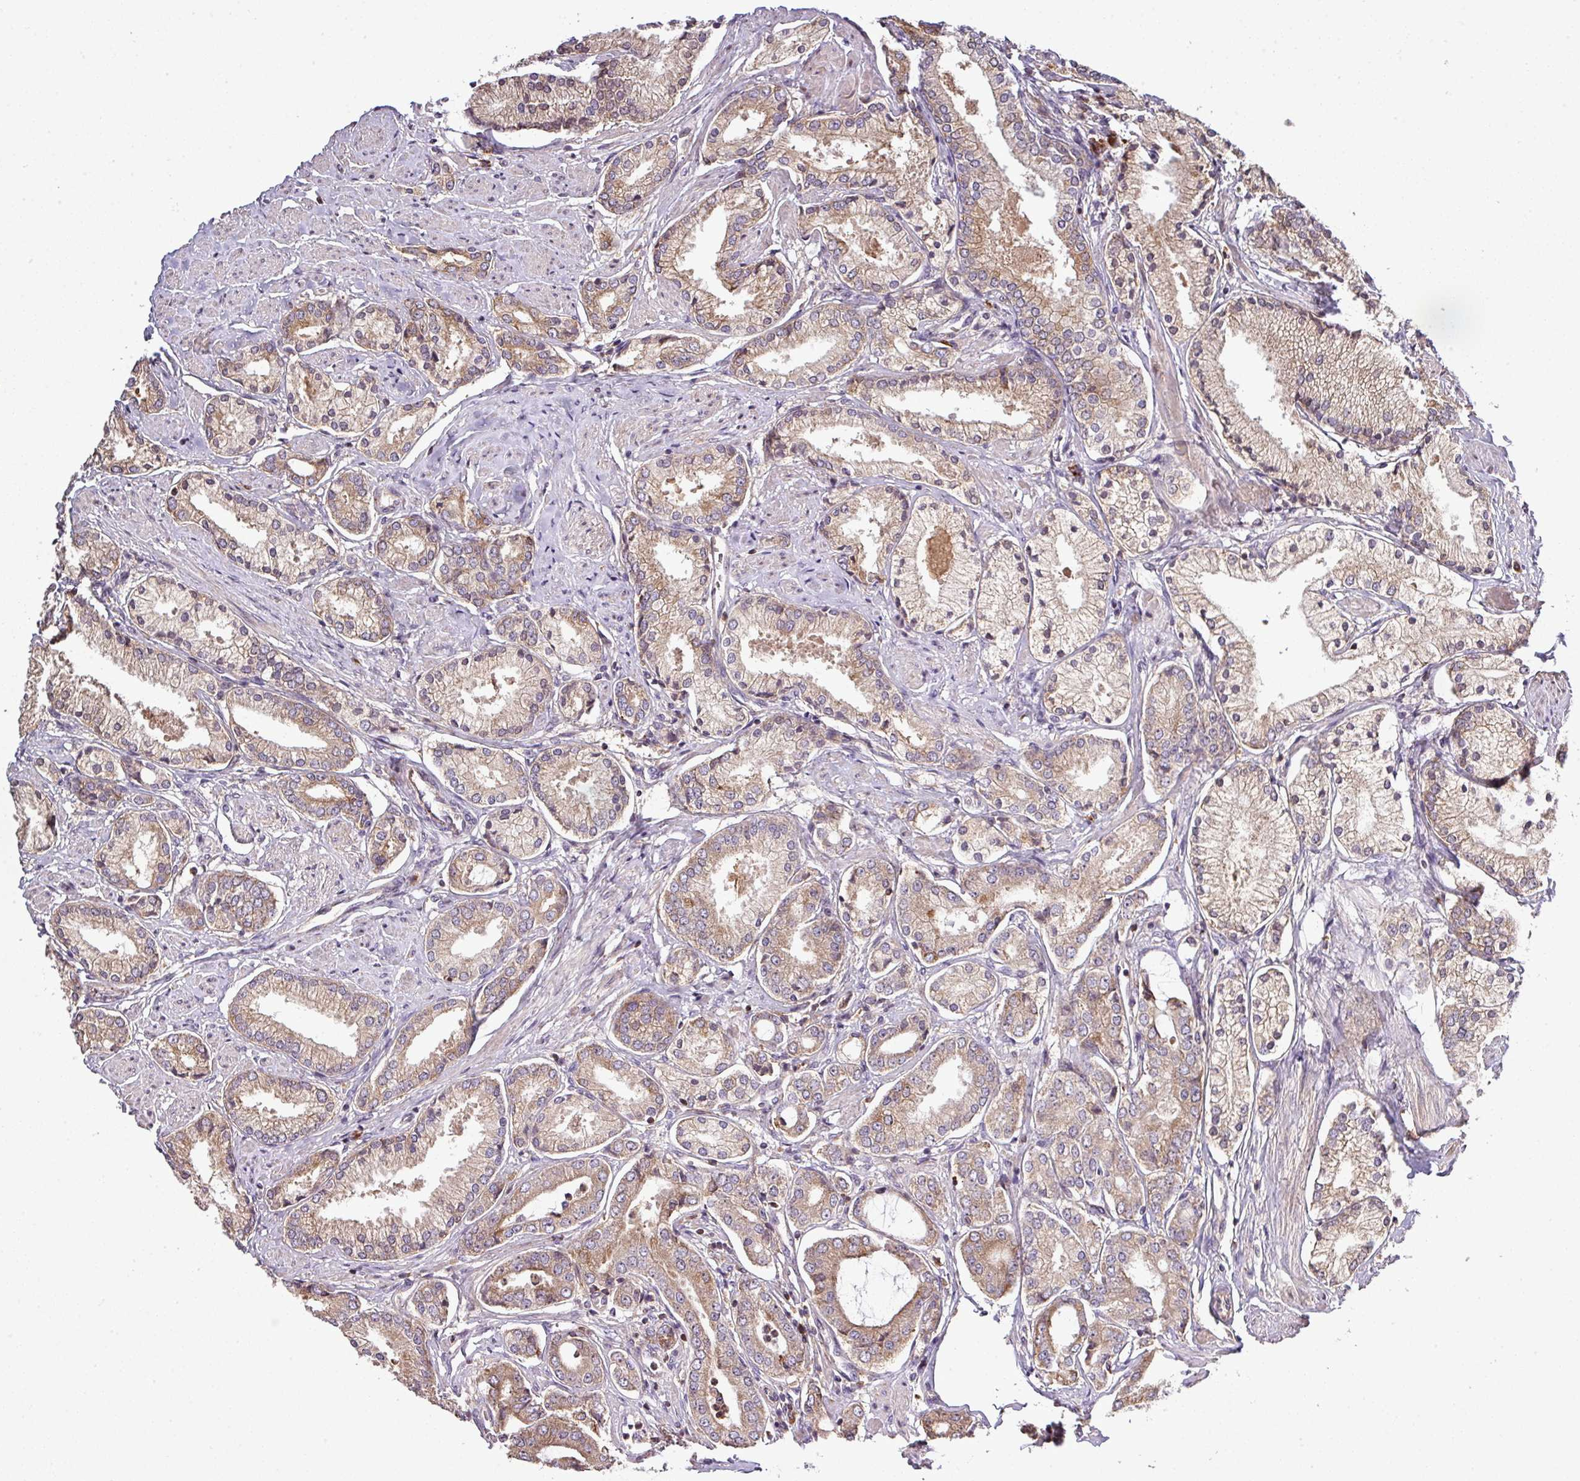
{"staining": {"intensity": "moderate", "quantity": ">75%", "location": "cytoplasmic/membranous"}, "tissue": "prostate cancer", "cell_type": "Tumor cells", "image_type": "cancer", "snomed": [{"axis": "morphology", "description": "Adenocarcinoma, High grade"}, {"axis": "topography", "description": "Prostate and seminal vesicle, NOS"}], "caption": "The immunohistochemical stain highlights moderate cytoplasmic/membranous expression in tumor cells of prostate high-grade adenocarcinoma tissue. (DAB = brown stain, brightfield microscopy at high magnification).", "gene": "LRRC74B", "patient": {"sex": "male", "age": 64}}